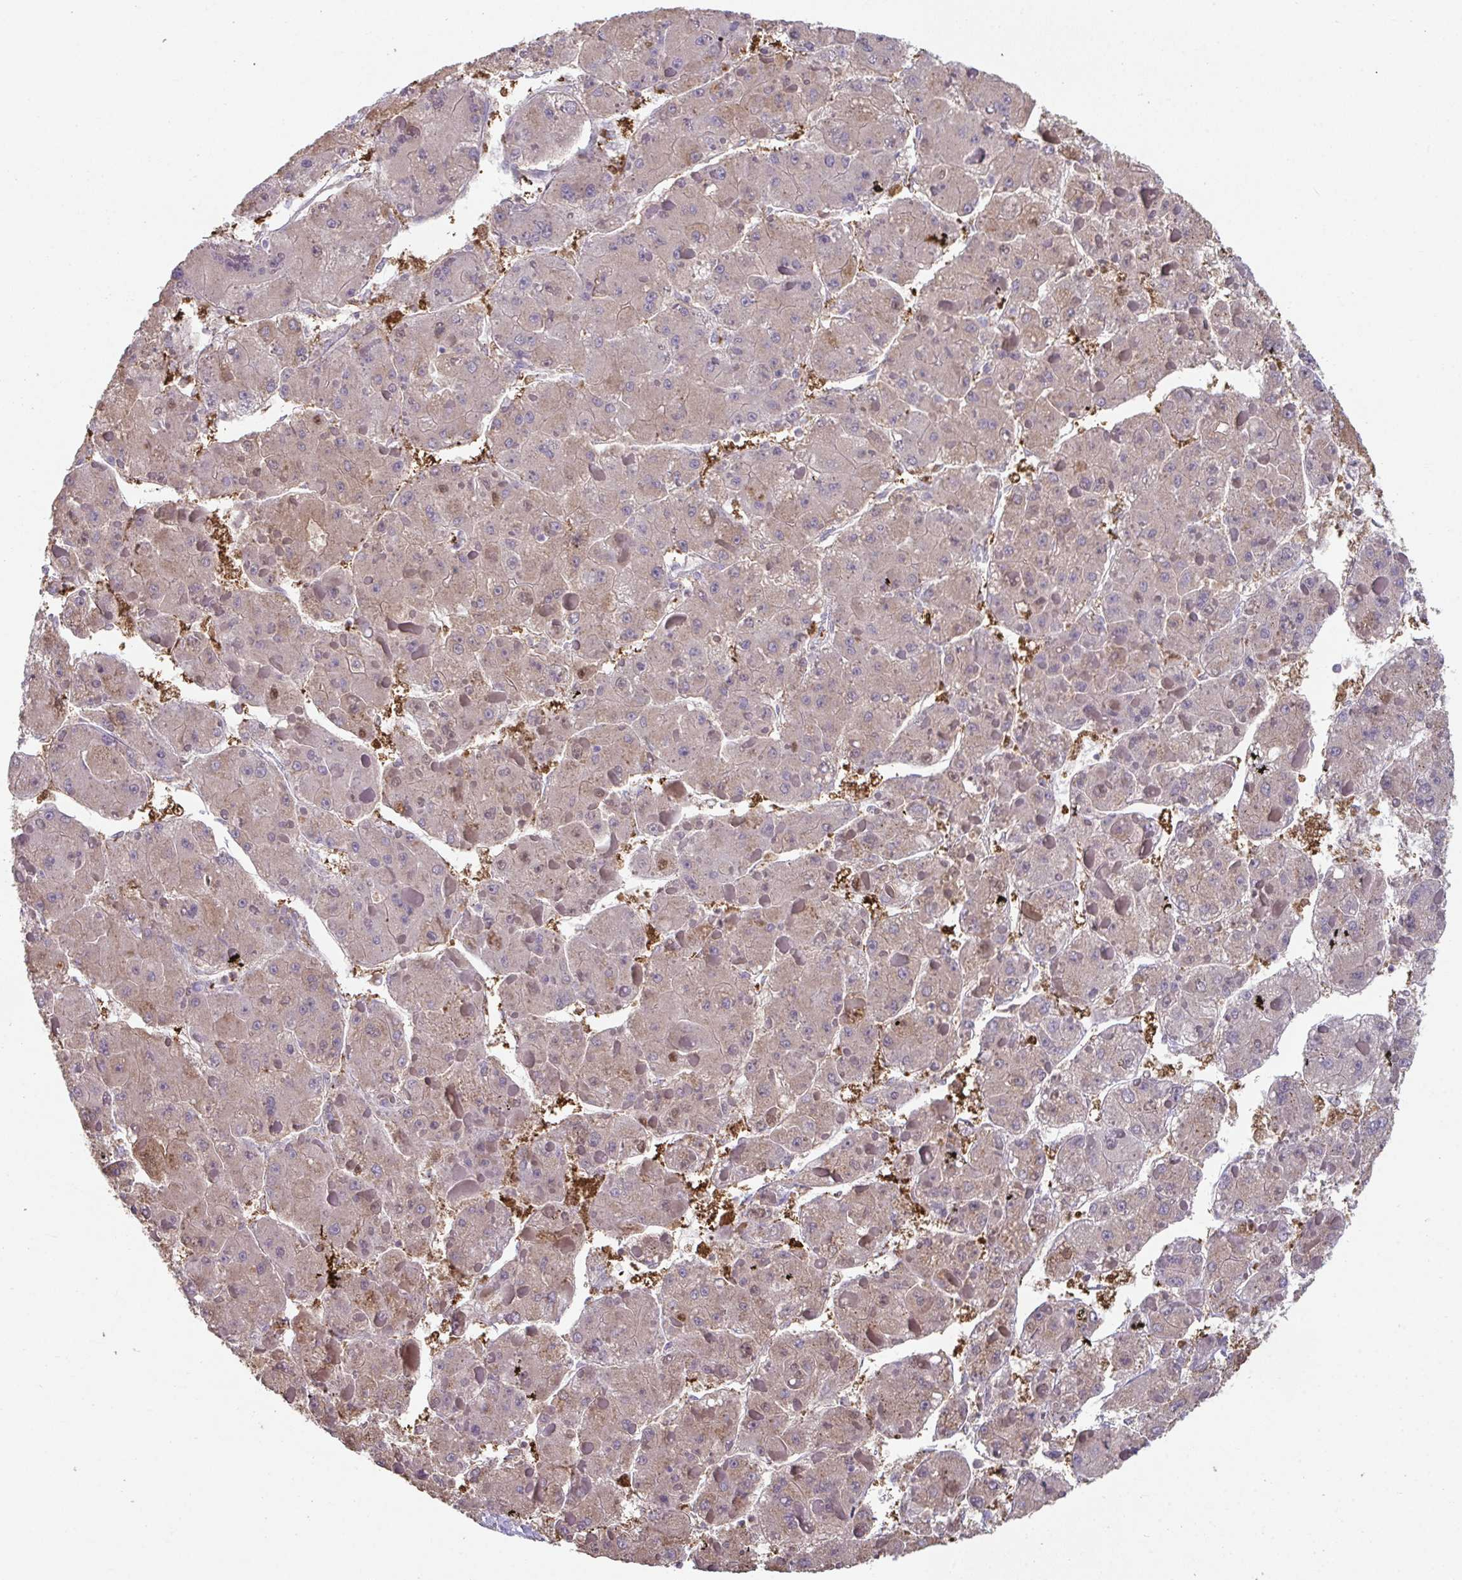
{"staining": {"intensity": "weak", "quantity": ">75%", "location": "cytoplasmic/membranous"}, "tissue": "liver cancer", "cell_type": "Tumor cells", "image_type": "cancer", "snomed": [{"axis": "morphology", "description": "Carcinoma, Hepatocellular, NOS"}, {"axis": "topography", "description": "Liver"}], "caption": "Immunohistochemistry (IHC) micrograph of neoplastic tissue: liver hepatocellular carcinoma stained using IHC shows low levels of weak protein expression localized specifically in the cytoplasmic/membranous of tumor cells, appearing as a cytoplasmic/membranous brown color.", "gene": "ADAM21", "patient": {"sex": "female", "age": 73}}